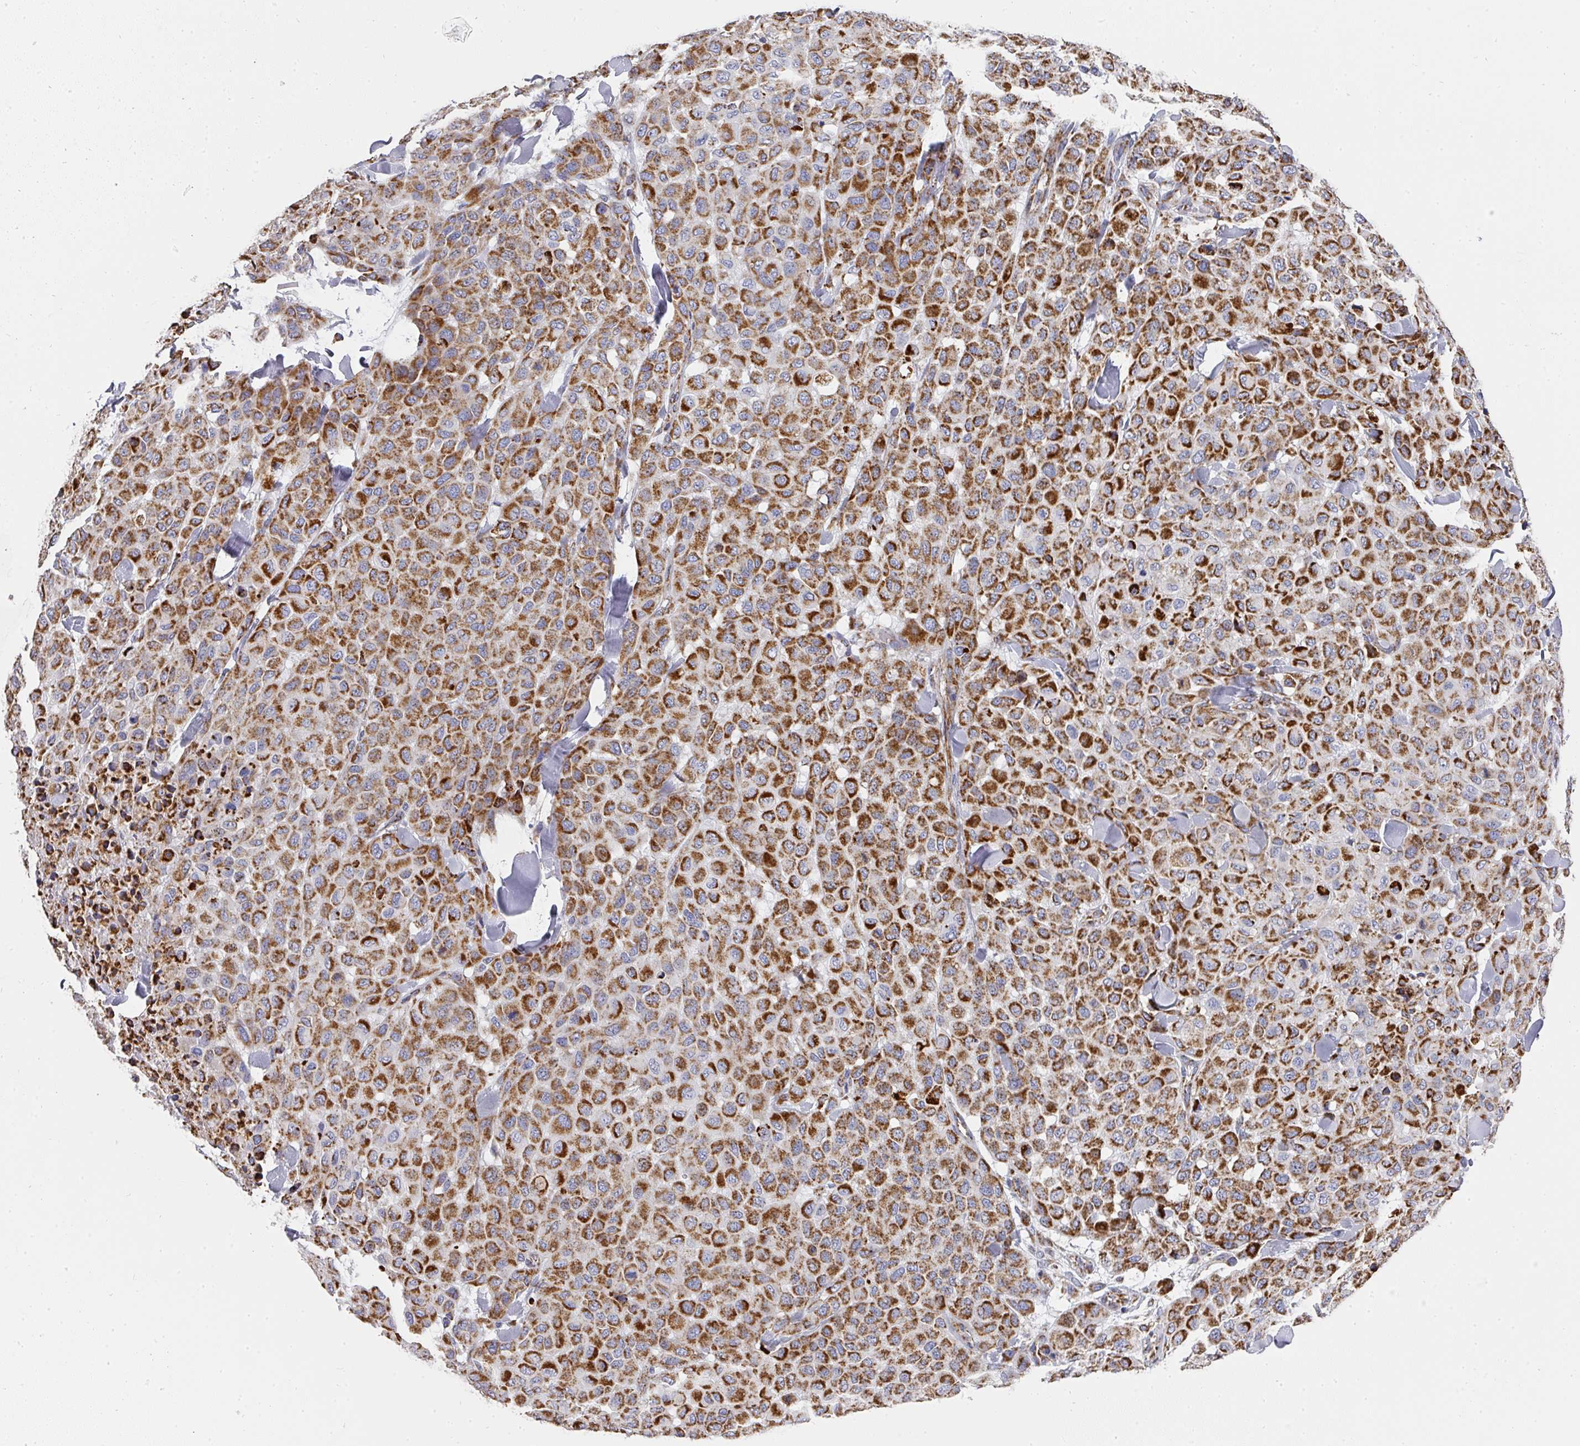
{"staining": {"intensity": "strong", "quantity": ">75%", "location": "cytoplasmic/membranous"}, "tissue": "melanoma", "cell_type": "Tumor cells", "image_type": "cancer", "snomed": [{"axis": "morphology", "description": "Malignant melanoma, Metastatic site"}, {"axis": "topography", "description": "Skin"}], "caption": "IHC photomicrograph of neoplastic tissue: human melanoma stained using immunohistochemistry displays high levels of strong protein expression localized specifically in the cytoplasmic/membranous of tumor cells, appearing as a cytoplasmic/membranous brown color.", "gene": "UQCRFS1", "patient": {"sex": "female", "age": 81}}